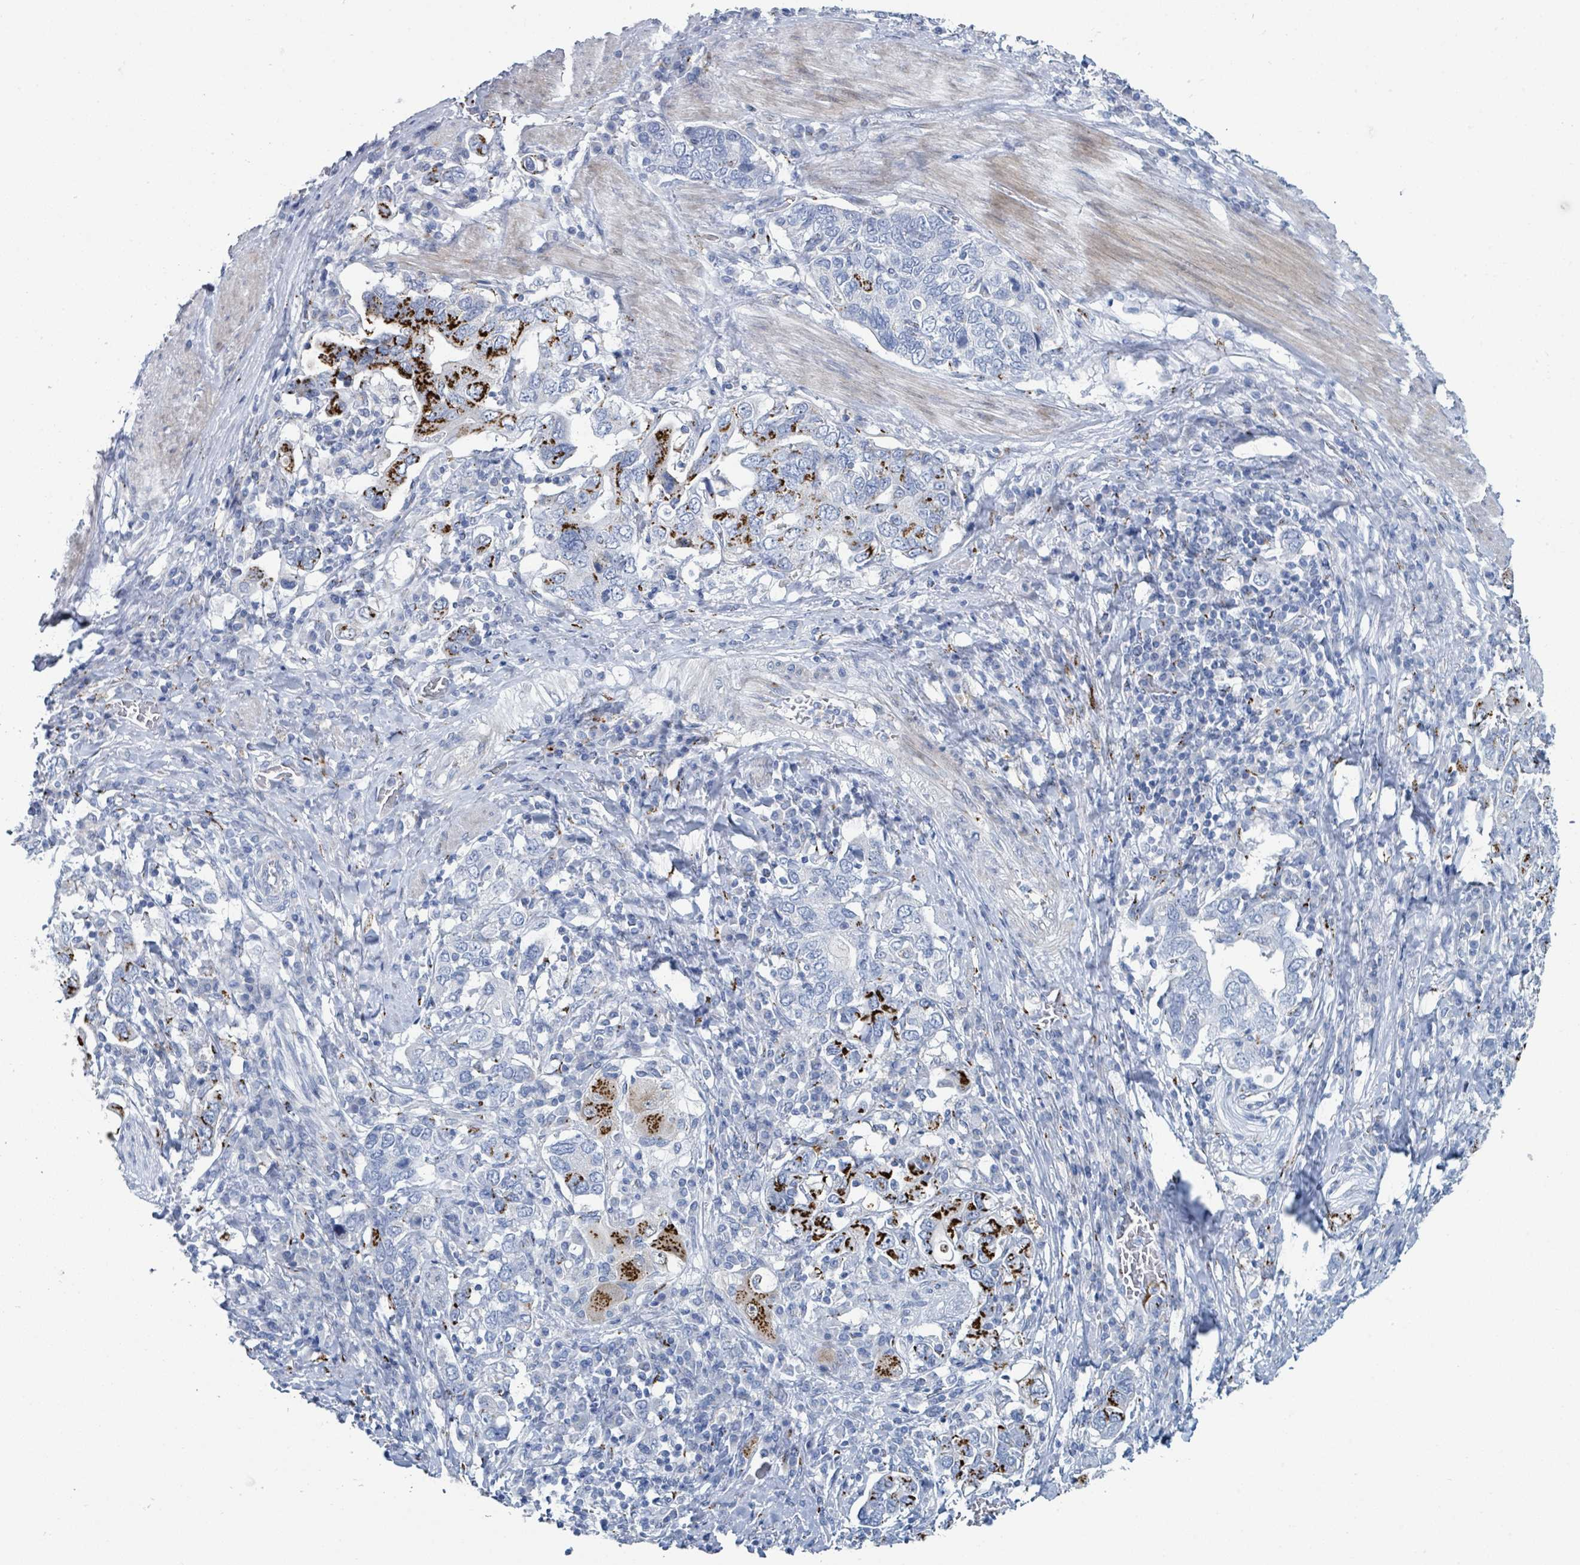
{"staining": {"intensity": "strong", "quantity": "<25%", "location": "cytoplasmic/membranous"}, "tissue": "stomach cancer", "cell_type": "Tumor cells", "image_type": "cancer", "snomed": [{"axis": "morphology", "description": "Adenocarcinoma, NOS"}, {"axis": "topography", "description": "Stomach, upper"}, {"axis": "topography", "description": "Stomach"}], "caption": "Stomach adenocarcinoma tissue displays strong cytoplasmic/membranous staining in about <25% of tumor cells, visualized by immunohistochemistry. (DAB IHC, brown staining for protein, blue staining for nuclei).", "gene": "DCAF5", "patient": {"sex": "male", "age": 62}}